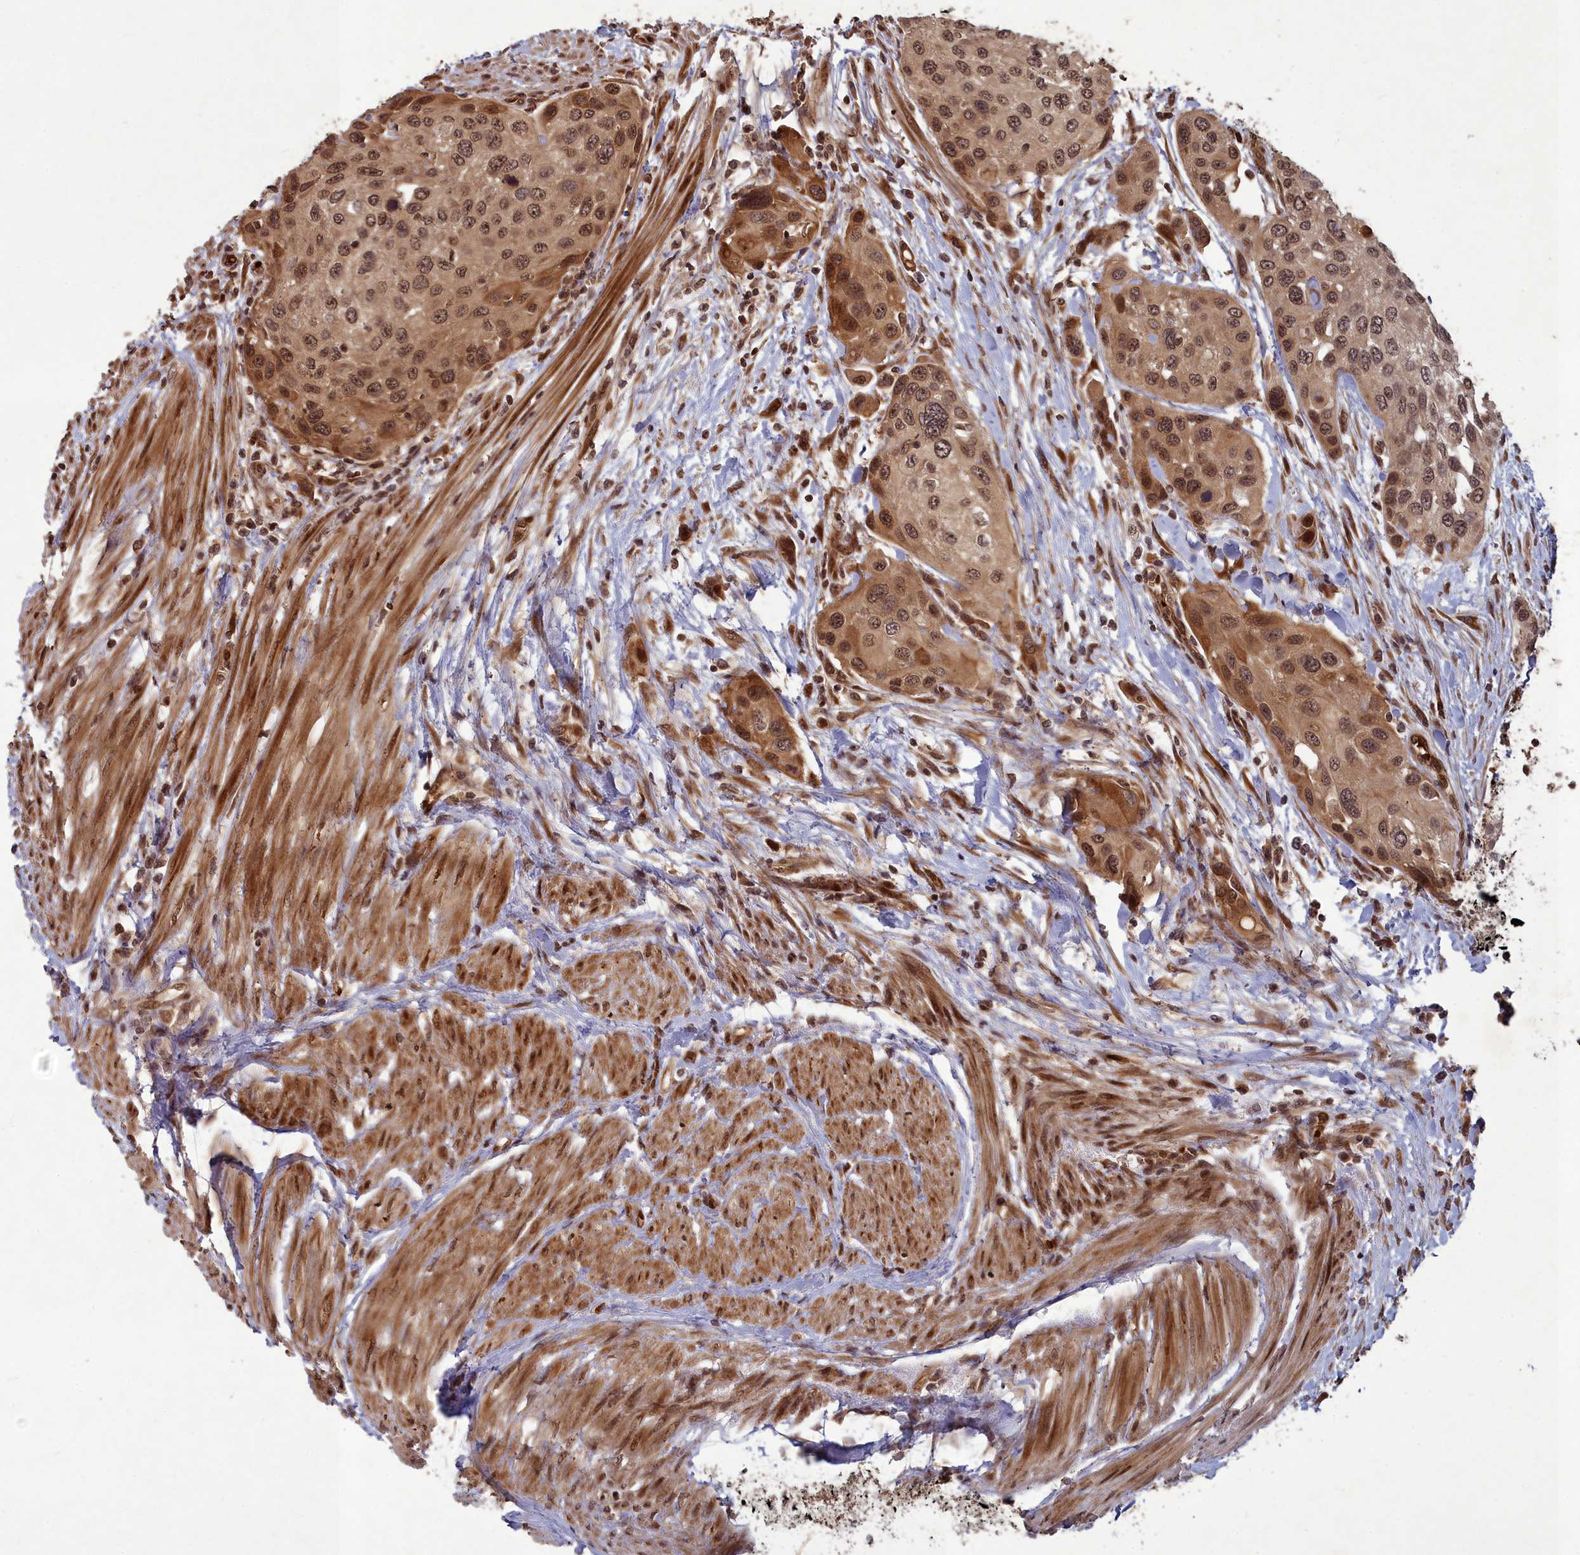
{"staining": {"intensity": "moderate", "quantity": ">75%", "location": "cytoplasmic/membranous,nuclear"}, "tissue": "urothelial cancer", "cell_type": "Tumor cells", "image_type": "cancer", "snomed": [{"axis": "morphology", "description": "Normal tissue, NOS"}, {"axis": "morphology", "description": "Urothelial carcinoma, High grade"}, {"axis": "topography", "description": "Vascular tissue"}, {"axis": "topography", "description": "Urinary bladder"}], "caption": "Immunohistochemical staining of human urothelial cancer shows medium levels of moderate cytoplasmic/membranous and nuclear protein staining in about >75% of tumor cells. The protein is shown in brown color, while the nuclei are stained blue.", "gene": "SRMS", "patient": {"sex": "female", "age": 56}}